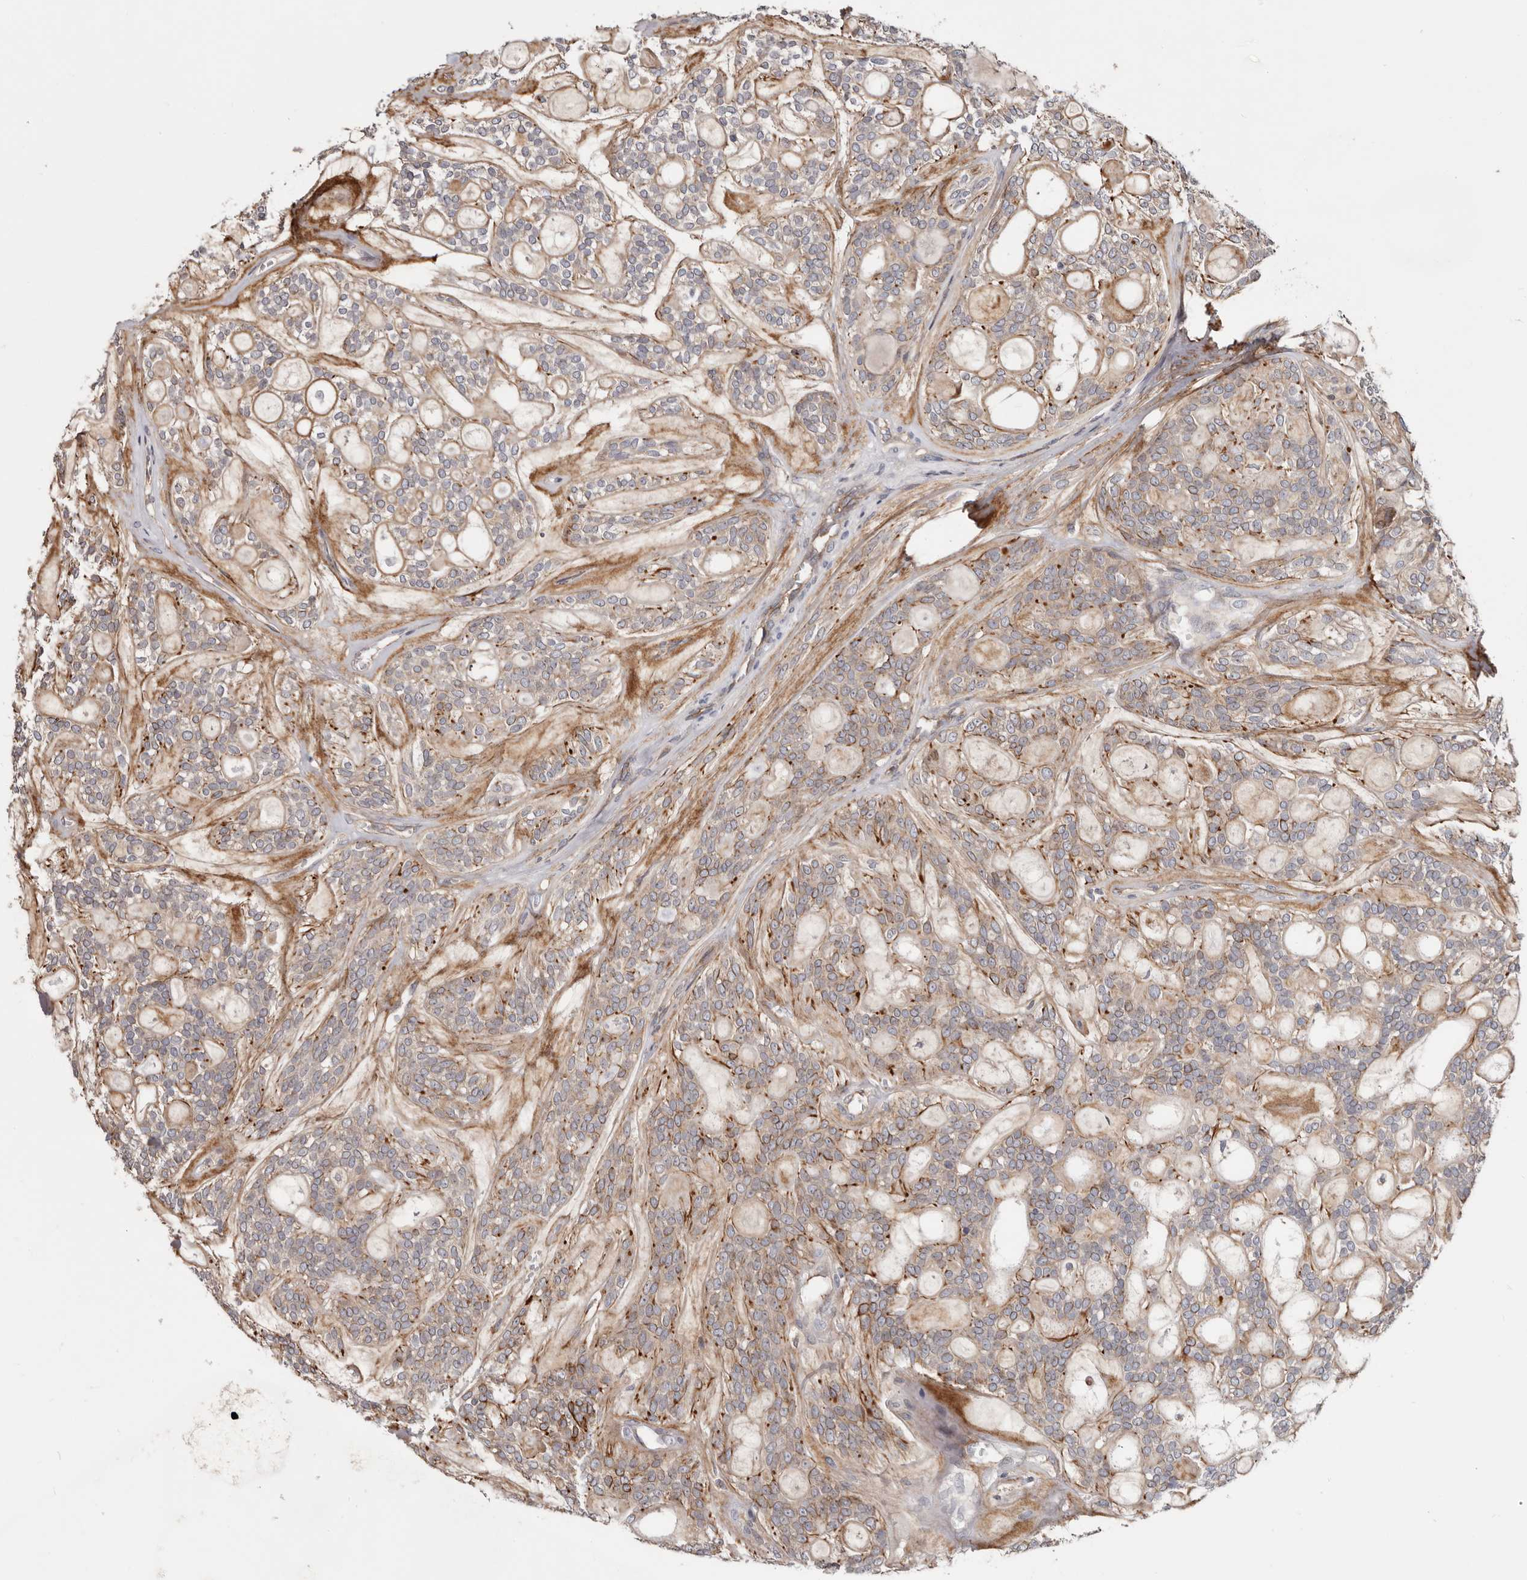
{"staining": {"intensity": "moderate", "quantity": "25%-75%", "location": "cytoplasmic/membranous"}, "tissue": "head and neck cancer", "cell_type": "Tumor cells", "image_type": "cancer", "snomed": [{"axis": "morphology", "description": "Adenocarcinoma, NOS"}, {"axis": "topography", "description": "Head-Neck"}], "caption": "Protein expression analysis of head and neck cancer reveals moderate cytoplasmic/membranous expression in approximately 25%-75% of tumor cells. (Stains: DAB (3,3'-diaminobenzidine) in brown, nuclei in blue, Microscopy: brightfield microscopy at high magnification).", "gene": "TMUB1", "patient": {"sex": "male", "age": 66}}